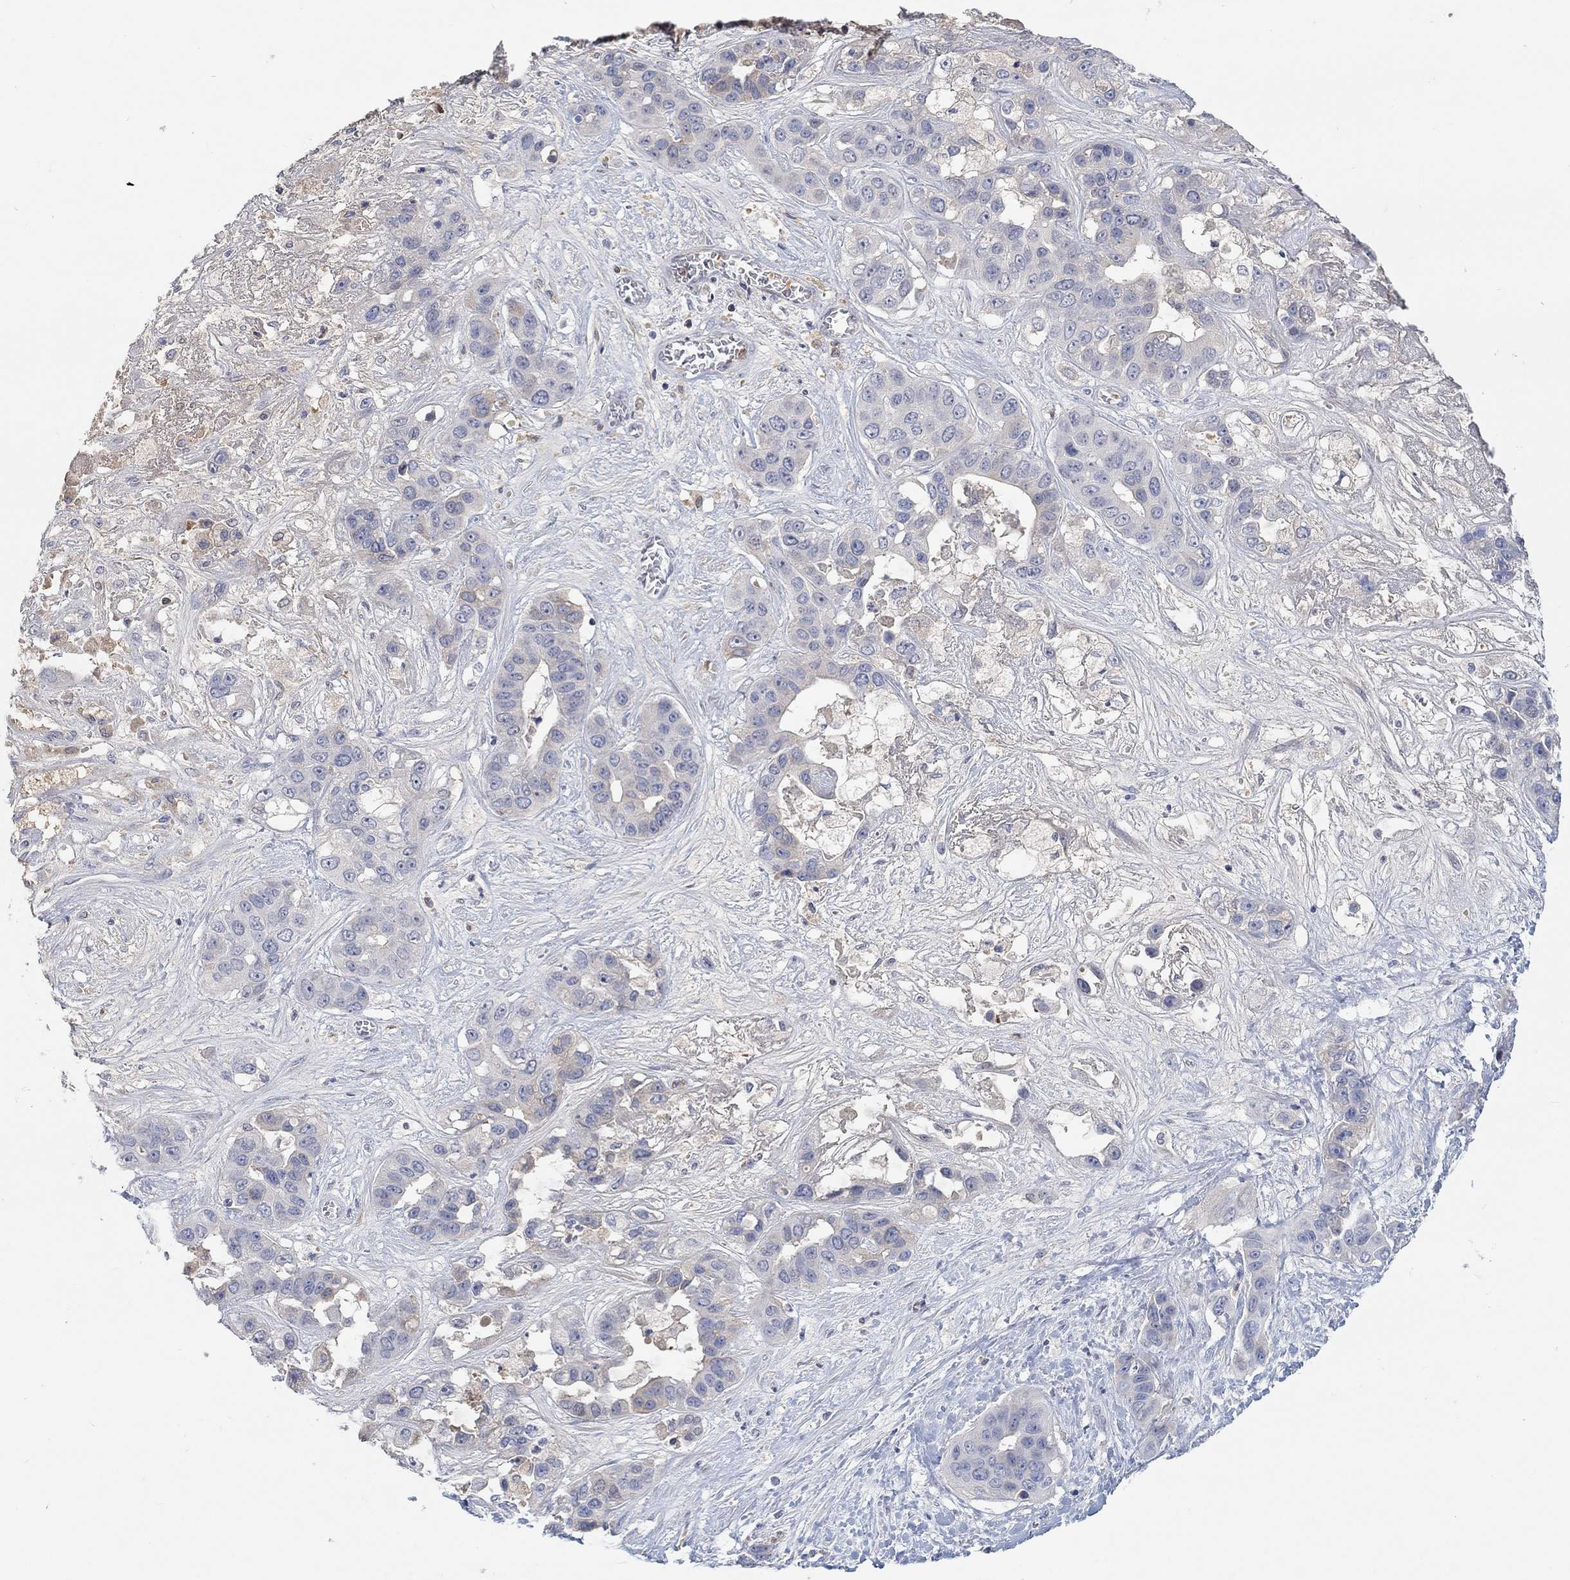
{"staining": {"intensity": "negative", "quantity": "none", "location": "none"}, "tissue": "liver cancer", "cell_type": "Tumor cells", "image_type": "cancer", "snomed": [{"axis": "morphology", "description": "Cholangiocarcinoma"}, {"axis": "topography", "description": "Liver"}], "caption": "This is an IHC image of liver cholangiocarcinoma. There is no positivity in tumor cells.", "gene": "MSTN", "patient": {"sex": "female", "age": 52}}